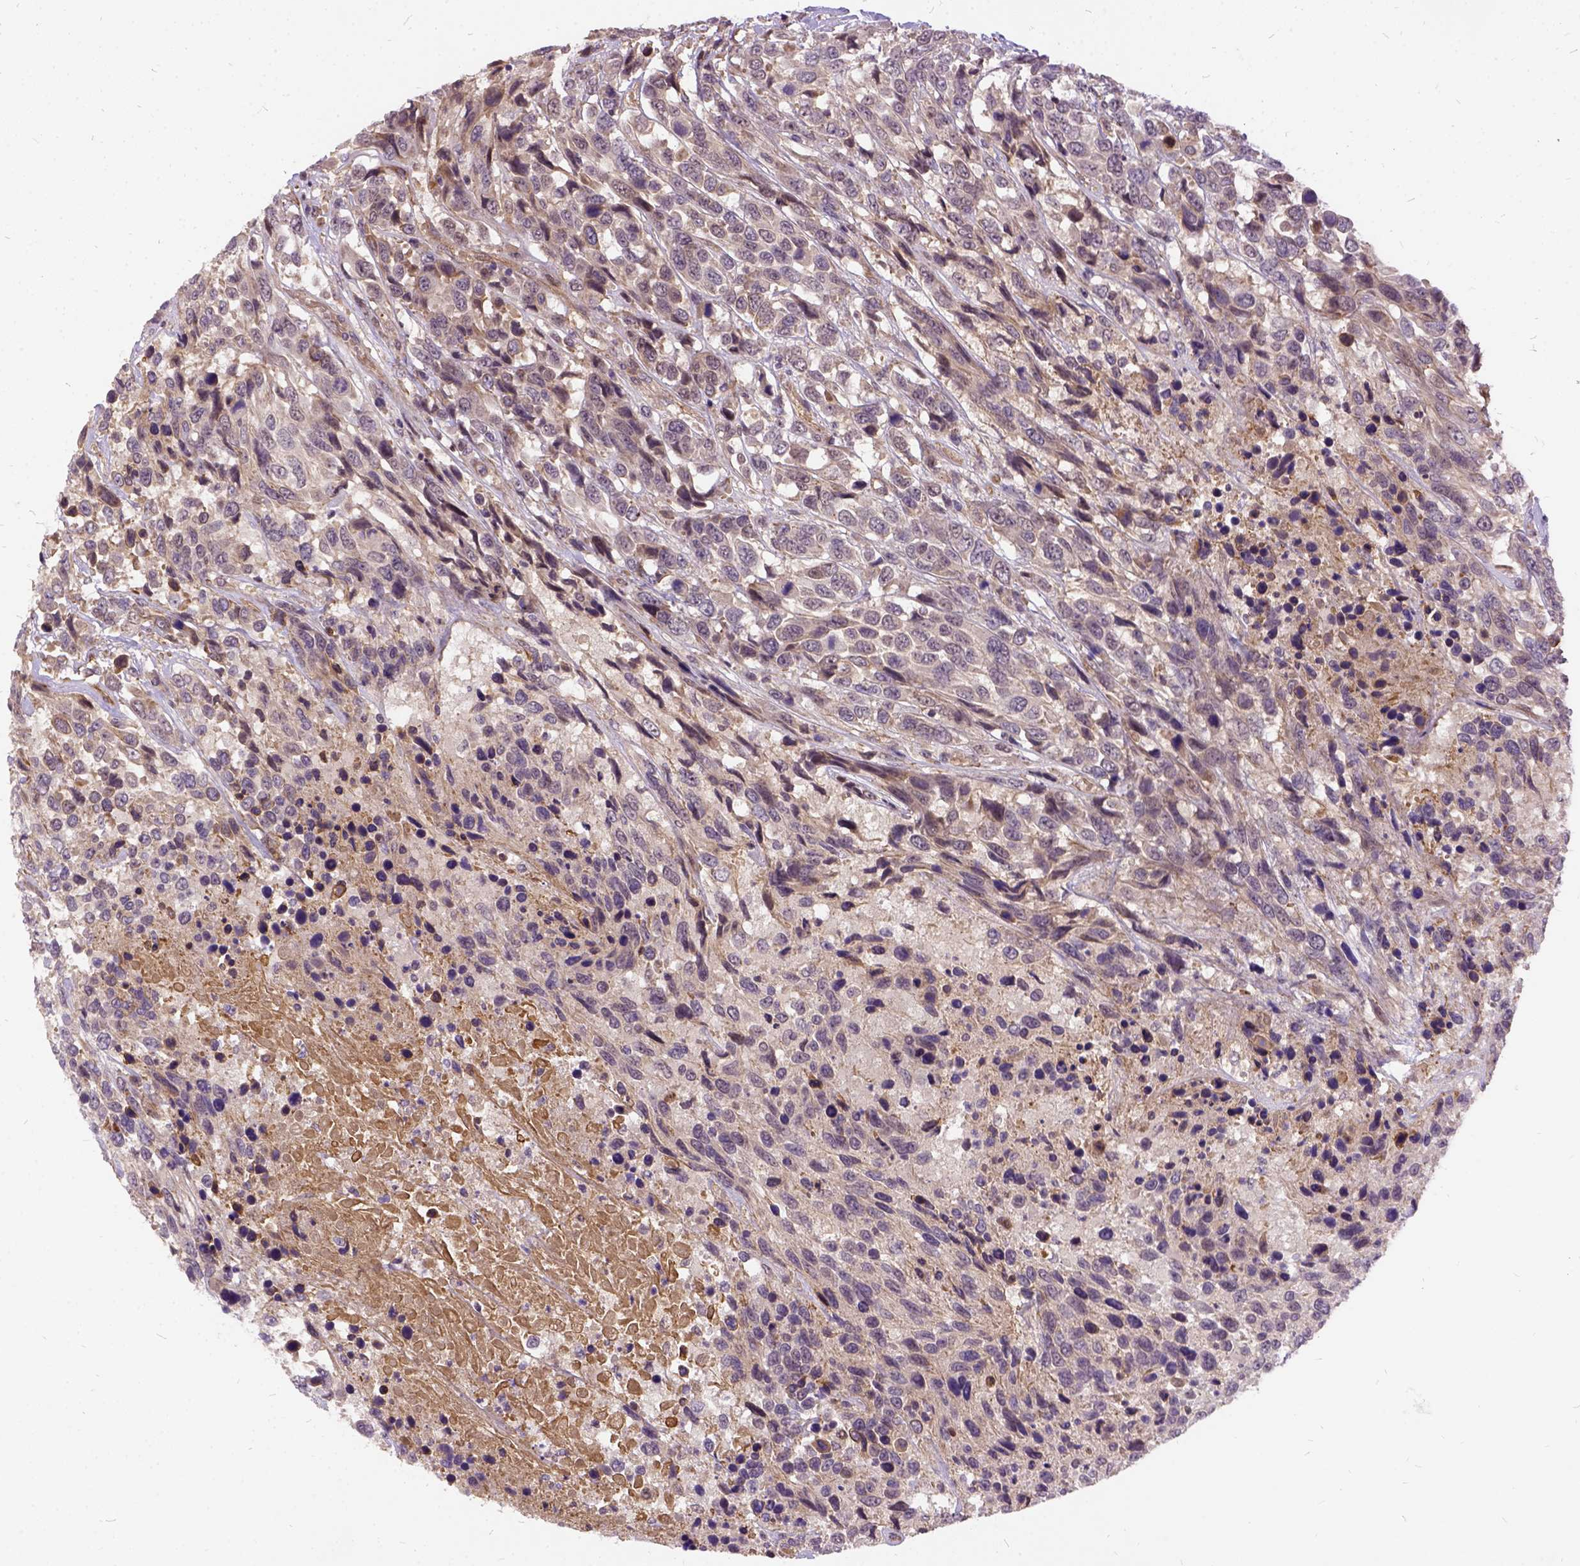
{"staining": {"intensity": "weak", "quantity": ">75%", "location": "cytoplasmic/membranous"}, "tissue": "urothelial cancer", "cell_type": "Tumor cells", "image_type": "cancer", "snomed": [{"axis": "morphology", "description": "Urothelial carcinoma, High grade"}, {"axis": "topography", "description": "Urinary bladder"}], "caption": "Weak cytoplasmic/membranous positivity for a protein is seen in approximately >75% of tumor cells of urothelial cancer using immunohistochemistry (IHC).", "gene": "ILRUN", "patient": {"sex": "female", "age": 70}}